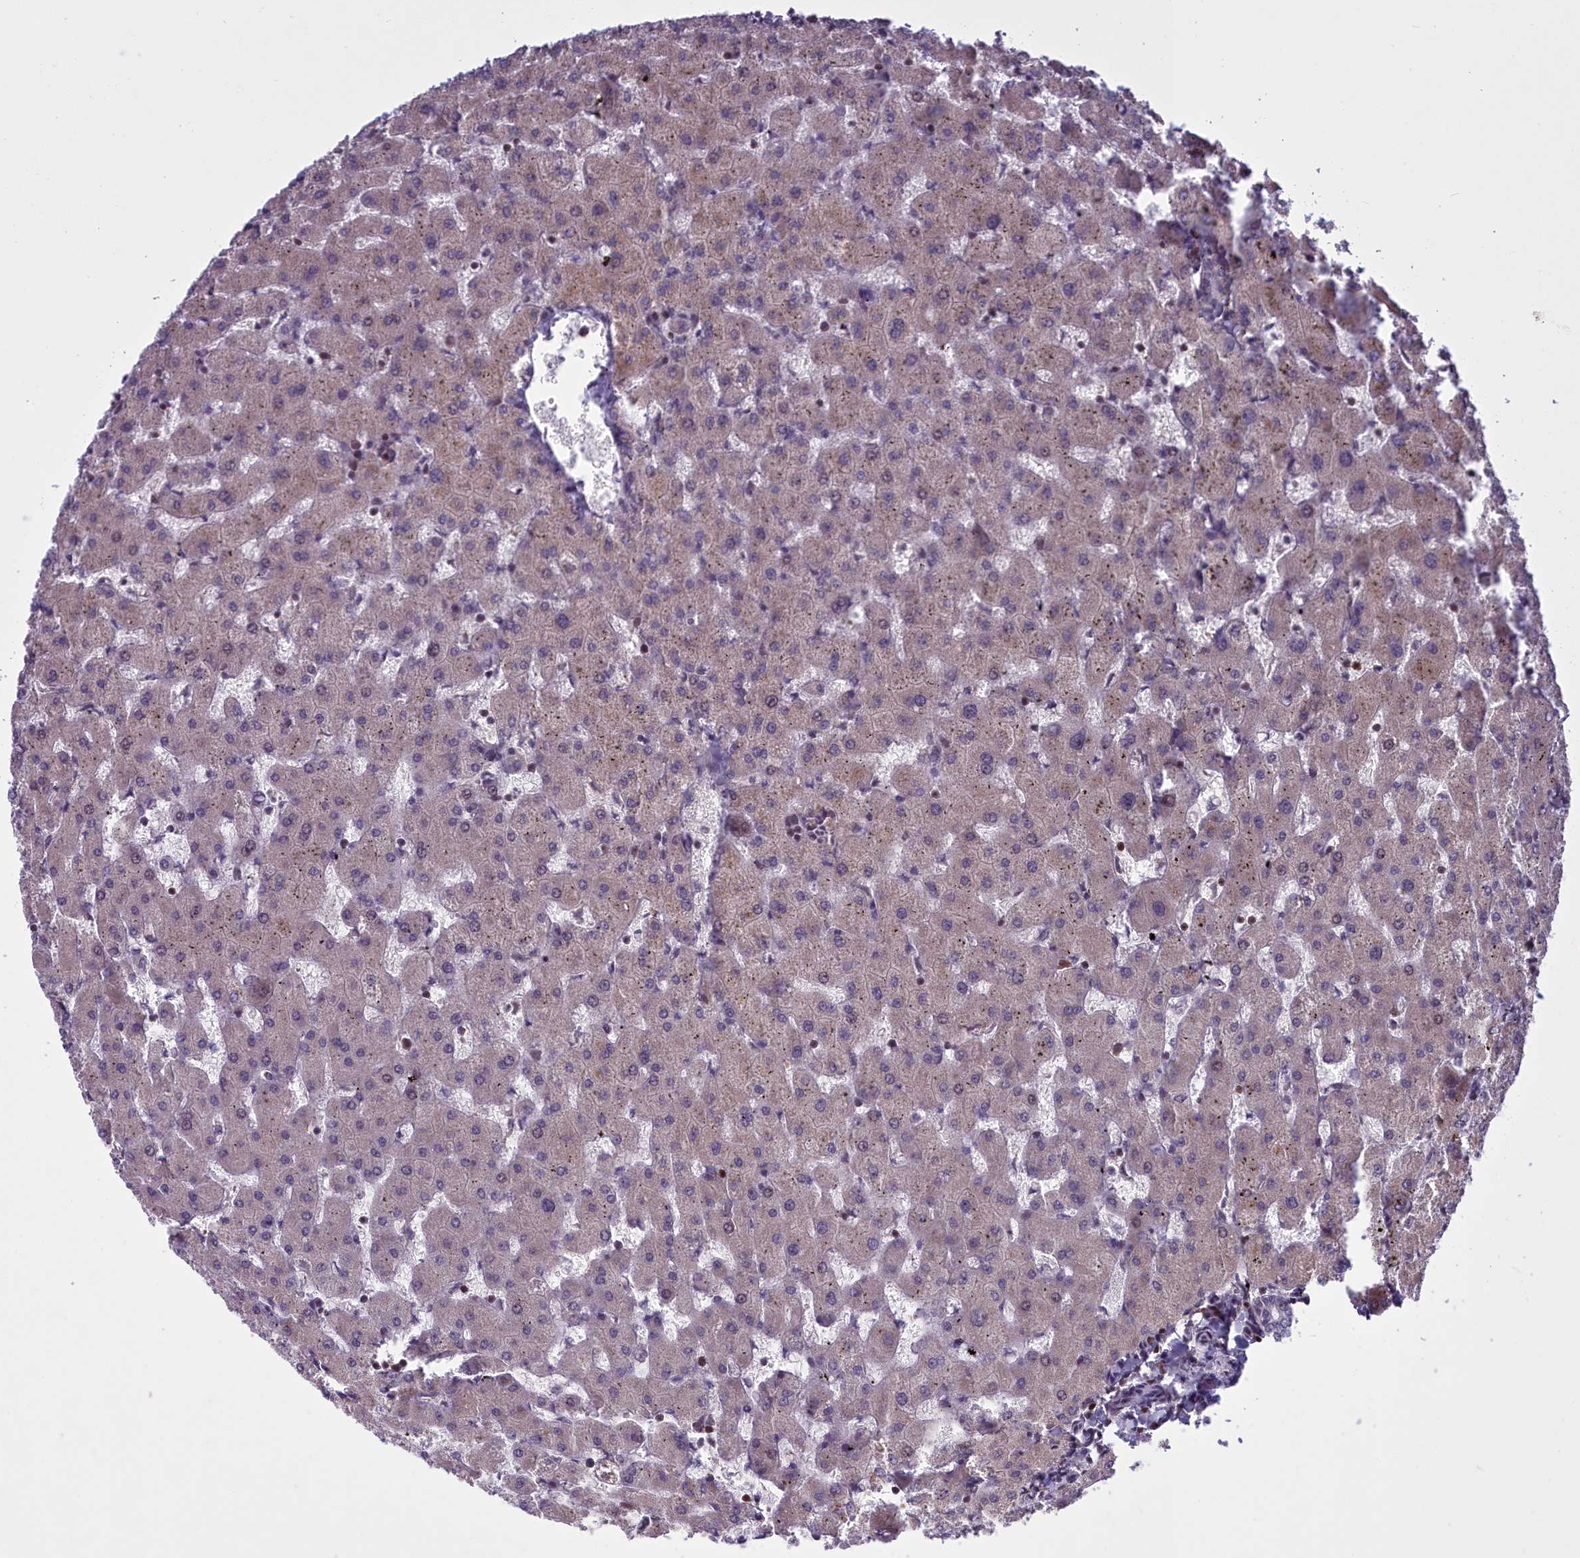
{"staining": {"intensity": "negative", "quantity": "none", "location": "none"}, "tissue": "liver", "cell_type": "Cholangiocytes", "image_type": "normal", "snomed": [{"axis": "morphology", "description": "Normal tissue, NOS"}, {"axis": "topography", "description": "Liver"}], "caption": "Immunohistochemistry (IHC) of unremarkable liver shows no positivity in cholangiocytes.", "gene": "GMEB1", "patient": {"sex": "female", "age": 63}}